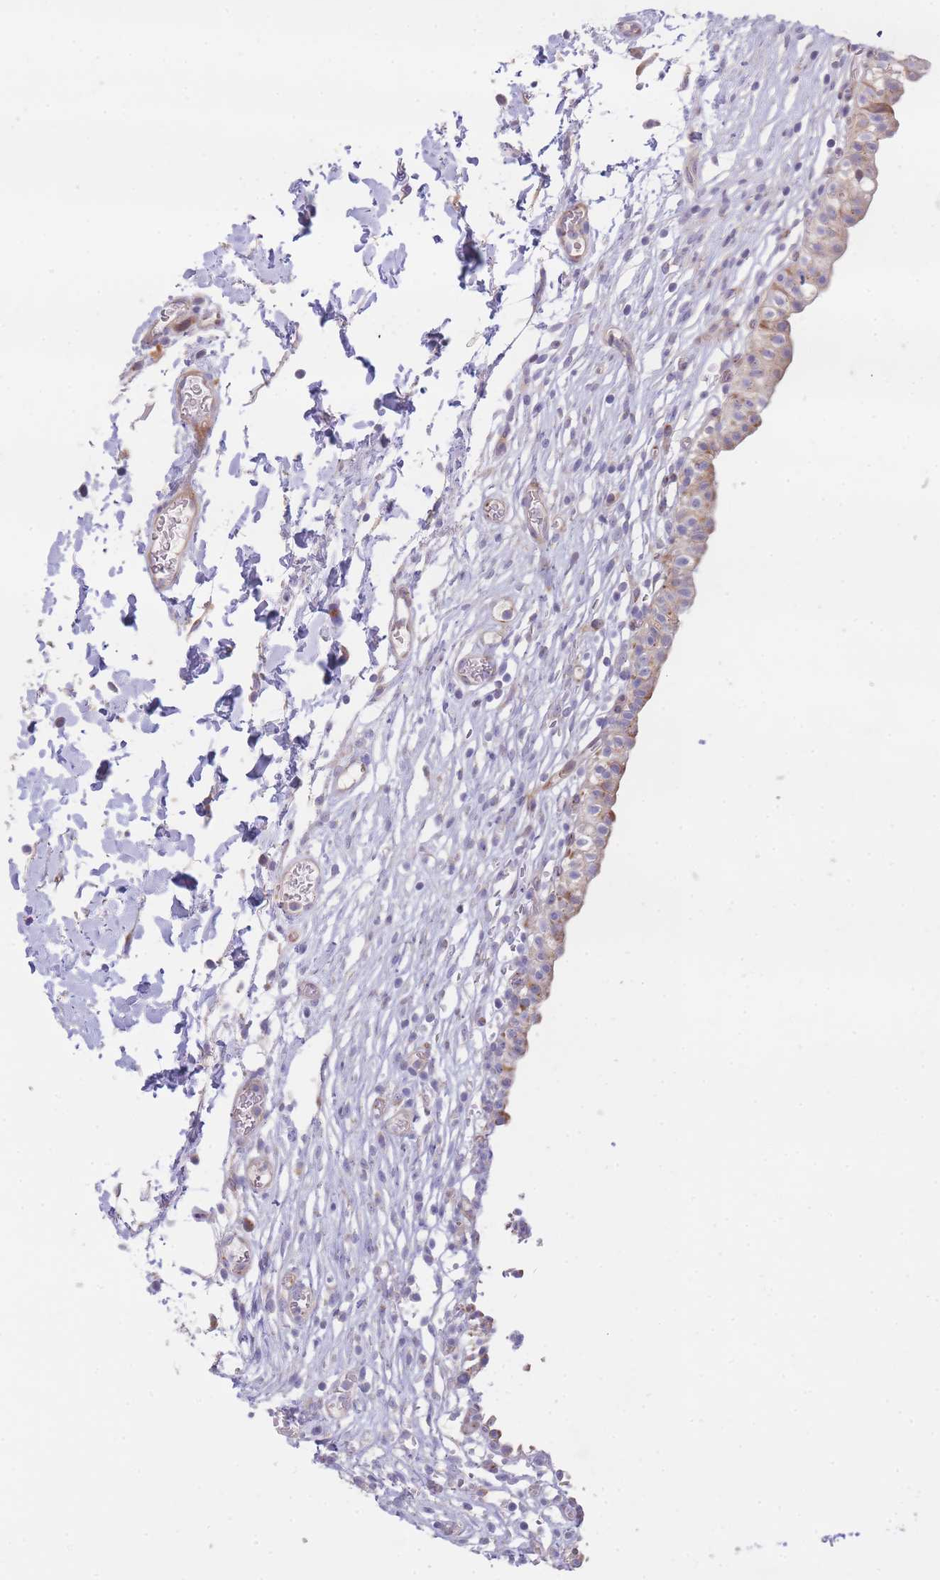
{"staining": {"intensity": "moderate", "quantity": "25%-75%", "location": "cytoplasmic/membranous"}, "tissue": "urinary bladder", "cell_type": "Urothelial cells", "image_type": "normal", "snomed": [{"axis": "morphology", "description": "Normal tissue, NOS"}, {"axis": "topography", "description": "Urinary bladder"}, {"axis": "topography", "description": "Peripheral nerve tissue"}], "caption": "This histopathology image exhibits normal urinary bladder stained with IHC to label a protein in brown. The cytoplasmic/membranous of urothelial cells show moderate positivity for the protein. Nuclei are counter-stained blue.", "gene": "ATP5MC2", "patient": {"sex": "male", "age": 55}}